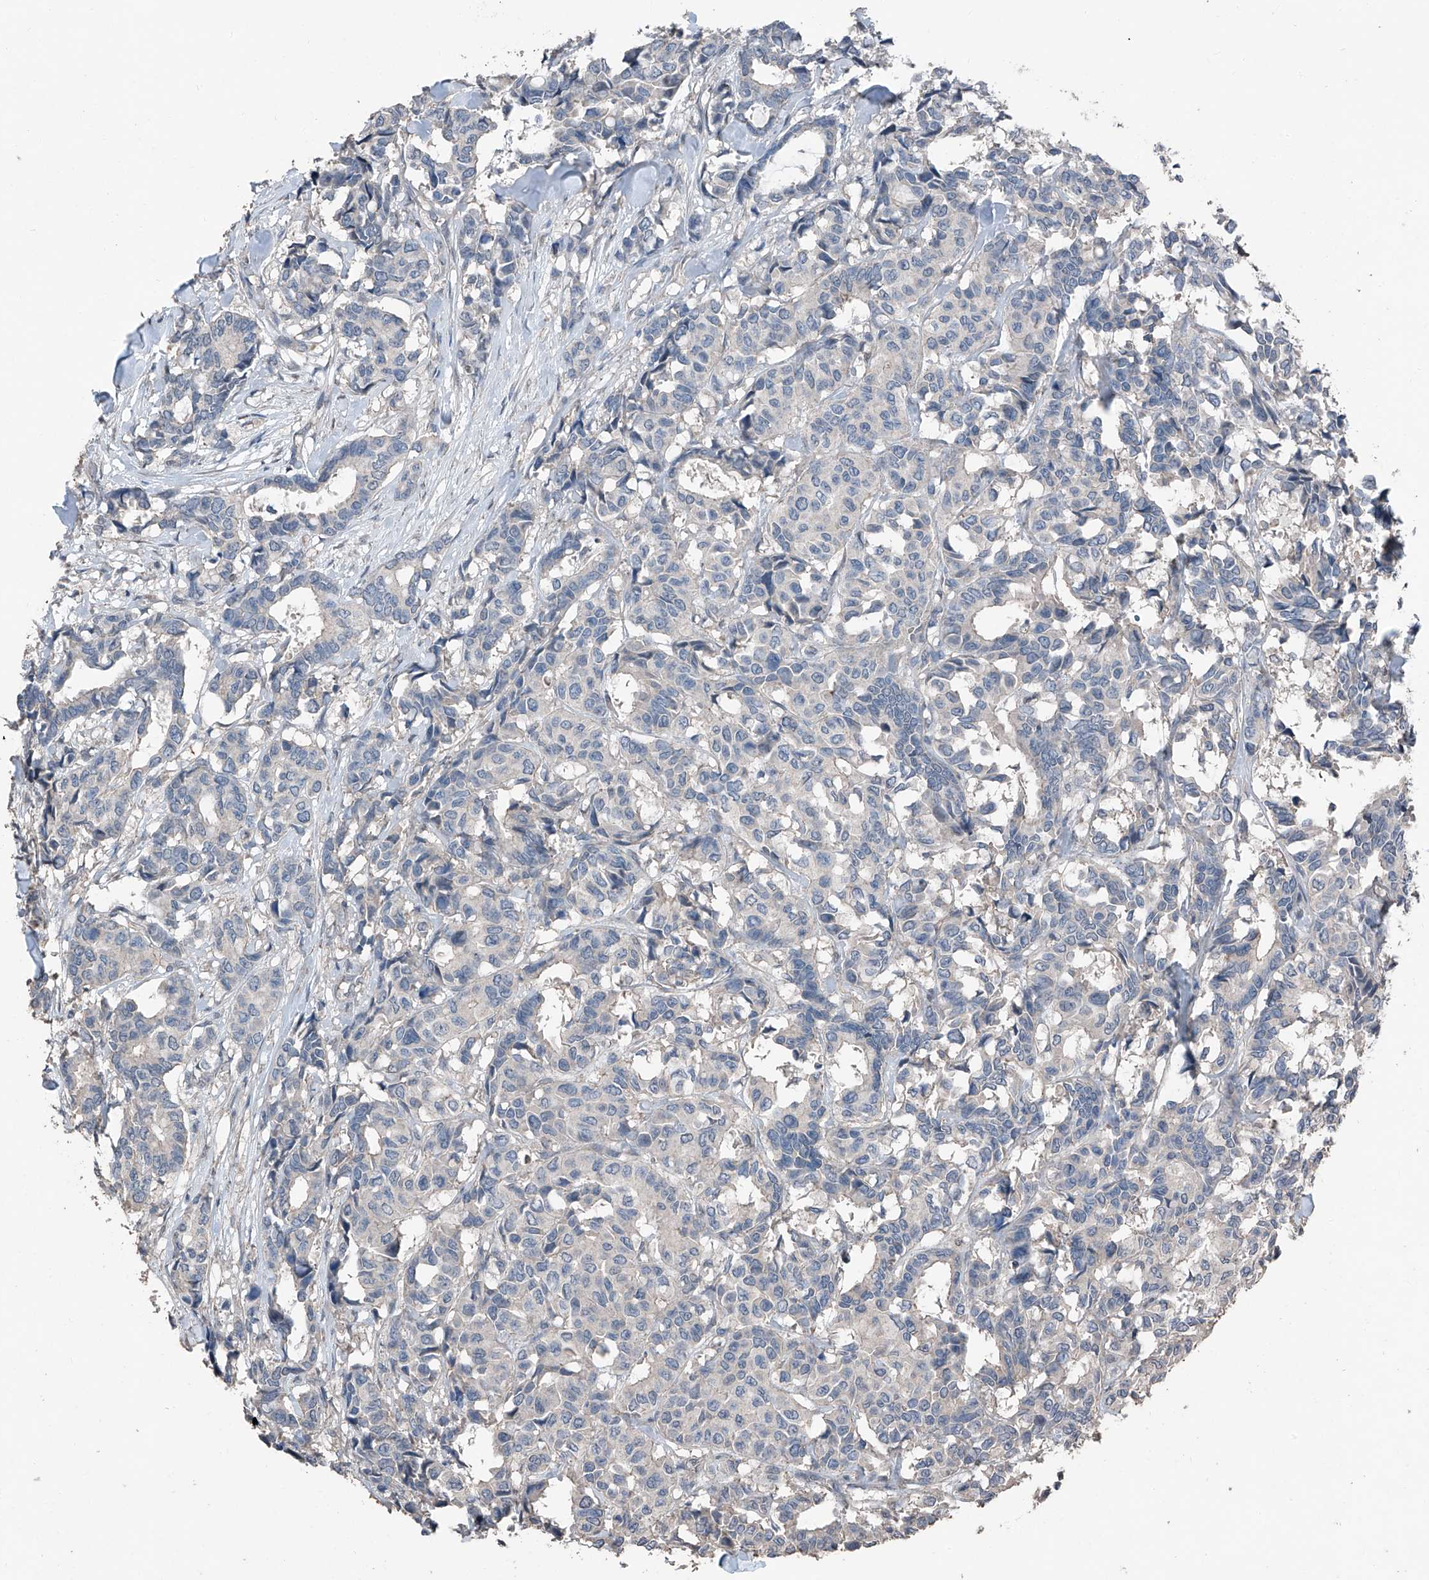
{"staining": {"intensity": "negative", "quantity": "none", "location": "none"}, "tissue": "breast cancer", "cell_type": "Tumor cells", "image_type": "cancer", "snomed": [{"axis": "morphology", "description": "Duct carcinoma"}, {"axis": "topography", "description": "Breast"}], "caption": "A high-resolution photomicrograph shows immunohistochemistry (IHC) staining of breast invasive ductal carcinoma, which exhibits no significant expression in tumor cells. (Immunohistochemistry (ihc), brightfield microscopy, high magnification).", "gene": "MAMLD1", "patient": {"sex": "female", "age": 87}}